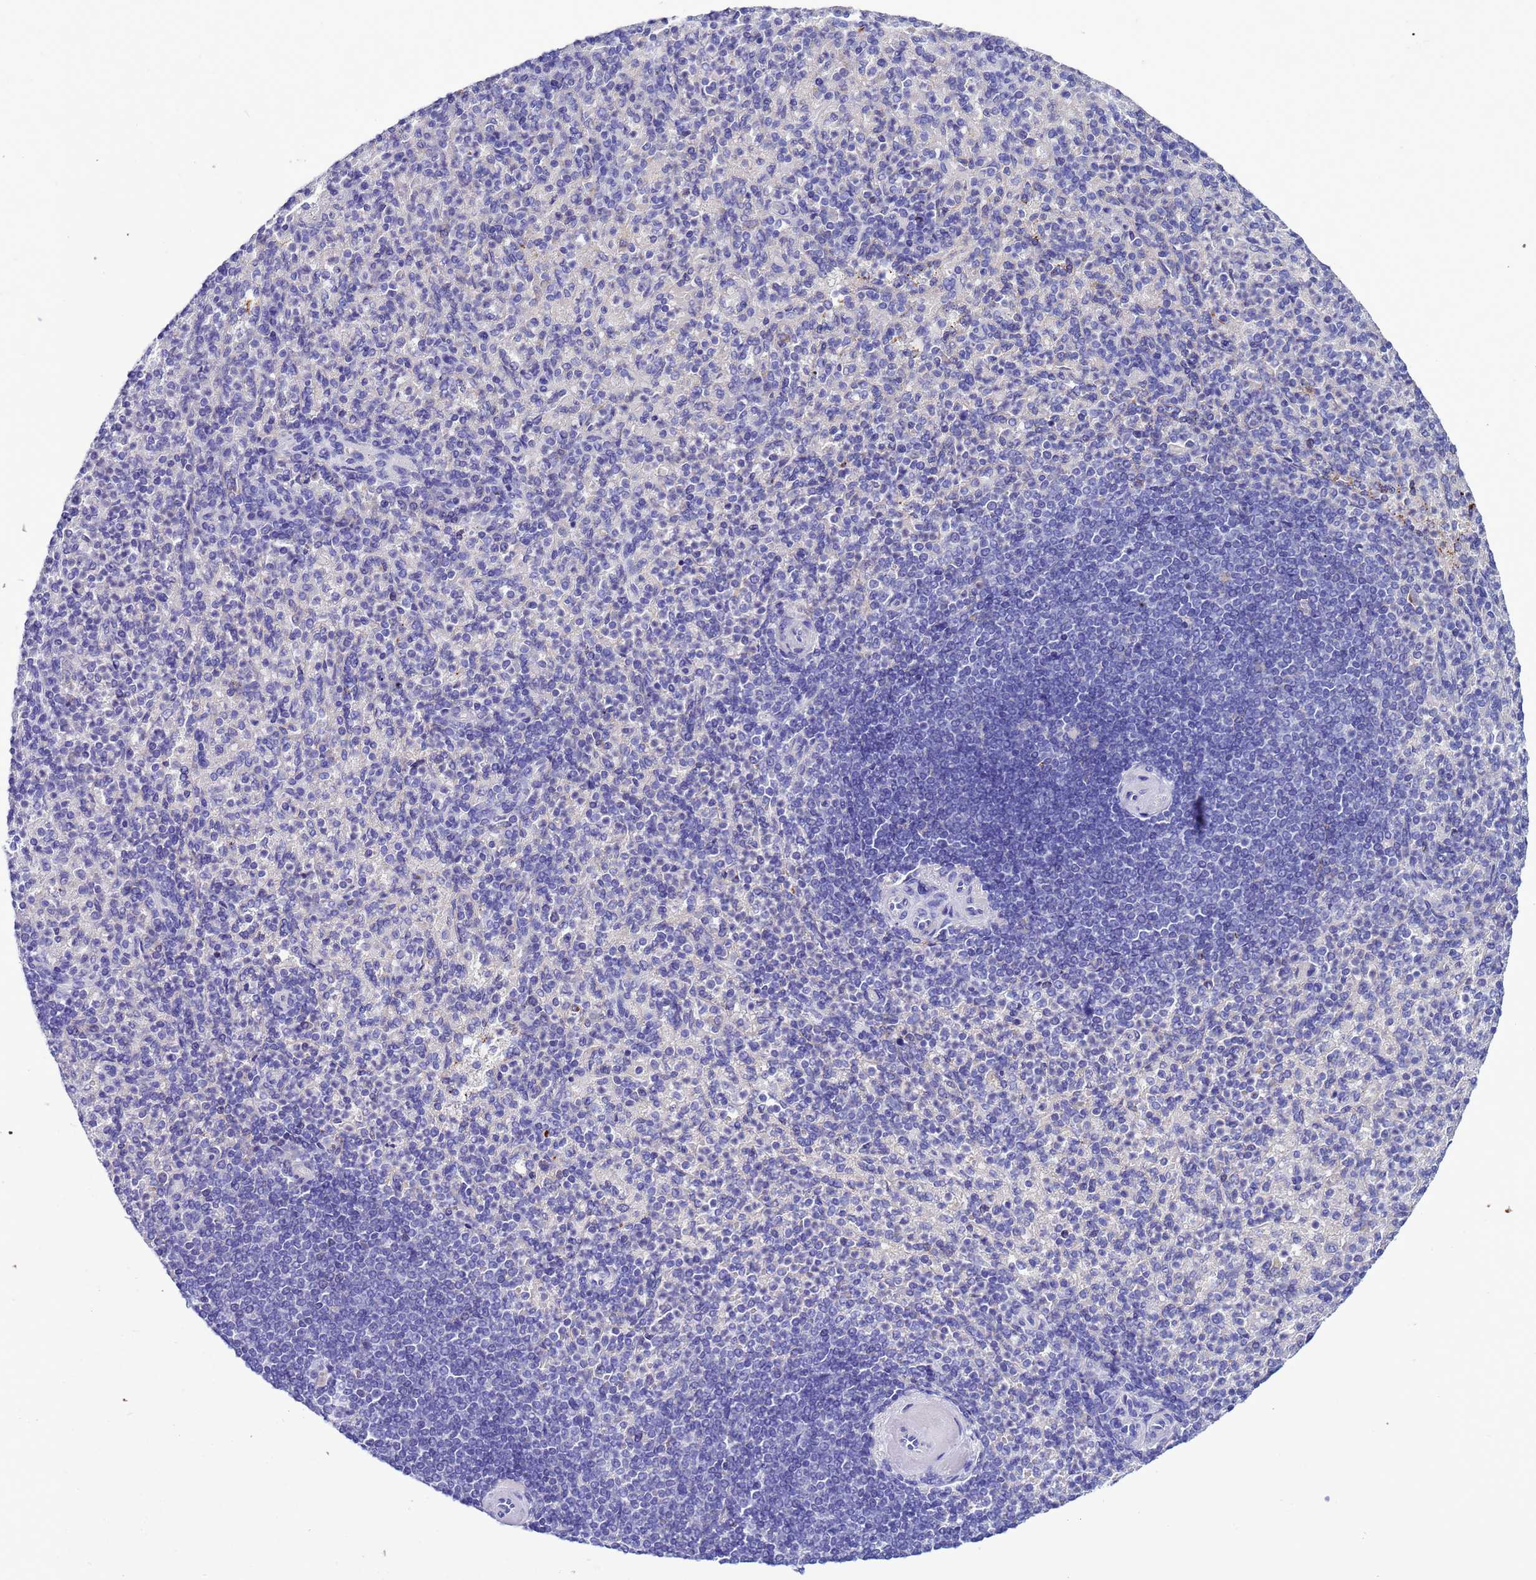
{"staining": {"intensity": "negative", "quantity": "none", "location": "none"}, "tissue": "spleen", "cell_type": "Cells in red pulp", "image_type": "normal", "snomed": [{"axis": "morphology", "description": "Normal tissue, NOS"}, {"axis": "topography", "description": "Spleen"}], "caption": "This is a photomicrograph of immunohistochemistry (IHC) staining of unremarkable spleen, which shows no staining in cells in red pulp. (Stains: DAB immunohistochemistry (IHC) with hematoxylin counter stain, Microscopy: brightfield microscopy at high magnification).", "gene": "H1", "patient": {"sex": "female", "age": 74}}